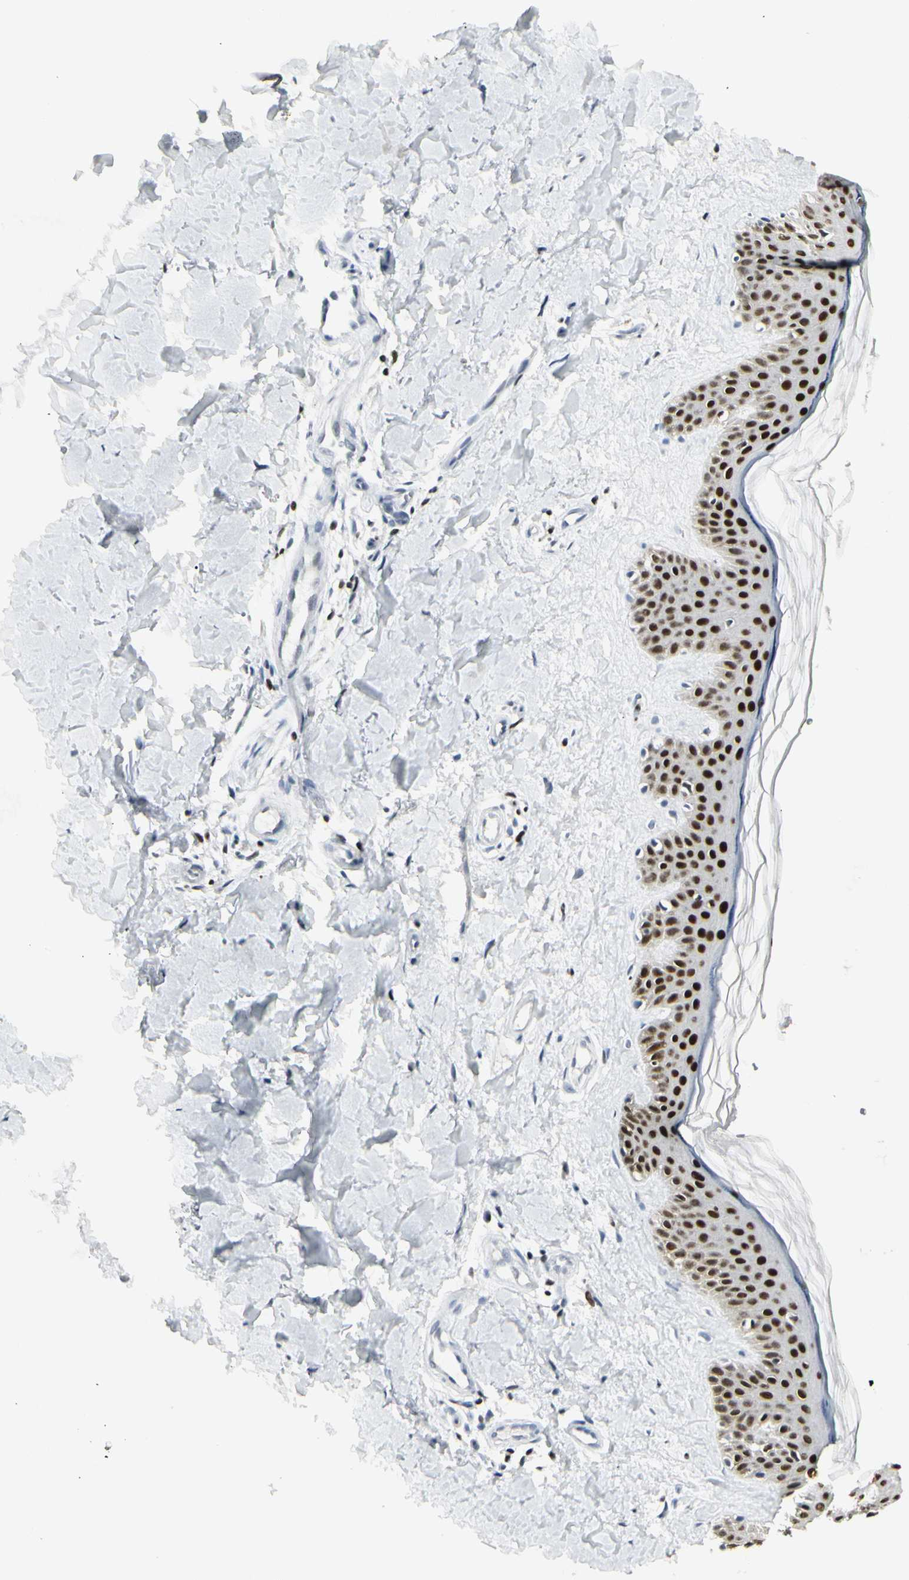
{"staining": {"intensity": "negative", "quantity": "none", "location": "none"}, "tissue": "skin", "cell_type": "Fibroblasts", "image_type": "normal", "snomed": [{"axis": "morphology", "description": "Normal tissue, NOS"}, {"axis": "topography", "description": "Skin"}], "caption": "Immunohistochemical staining of normal skin displays no significant expression in fibroblasts.", "gene": "ZBTB7B", "patient": {"sex": "male", "age": 67}}